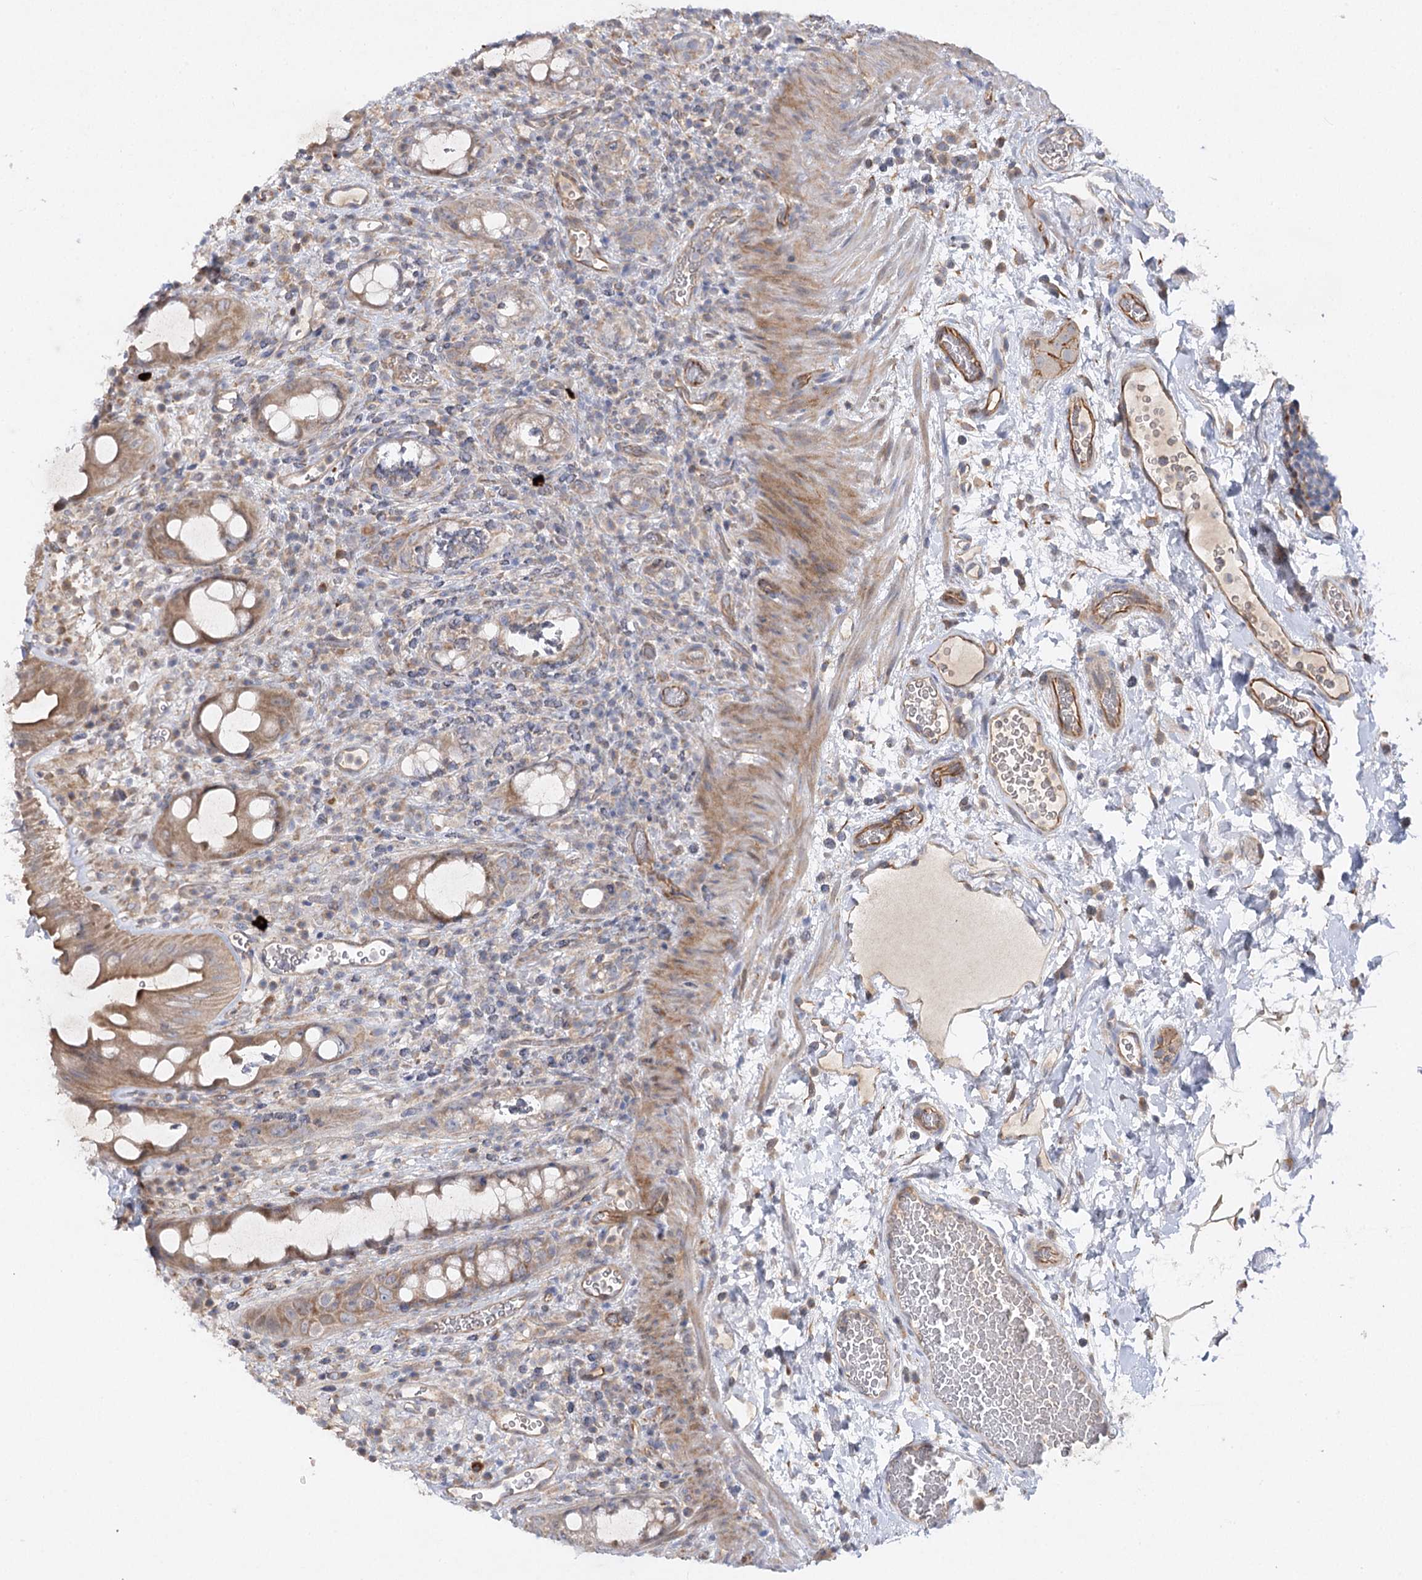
{"staining": {"intensity": "moderate", "quantity": ">75%", "location": "cytoplasmic/membranous"}, "tissue": "rectum", "cell_type": "Glandular cells", "image_type": "normal", "snomed": [{"axis": "morphology", "description": "Normal tissue, NOS"}, {"axis": "topography", "description": "Rectum"}], "caption": "DAB (3,3'-diaminobenzidine) immunohistochemical staining of unremarkable human rectum shows moderate cytoplasmic/membranous protein staining in approximately >75% of glandular cells. (brown staining indicates protein expression, while blue staining denotes nuclei).", "gene": "KIAA0825", "patient": {"sex": "female", "age": 57}}